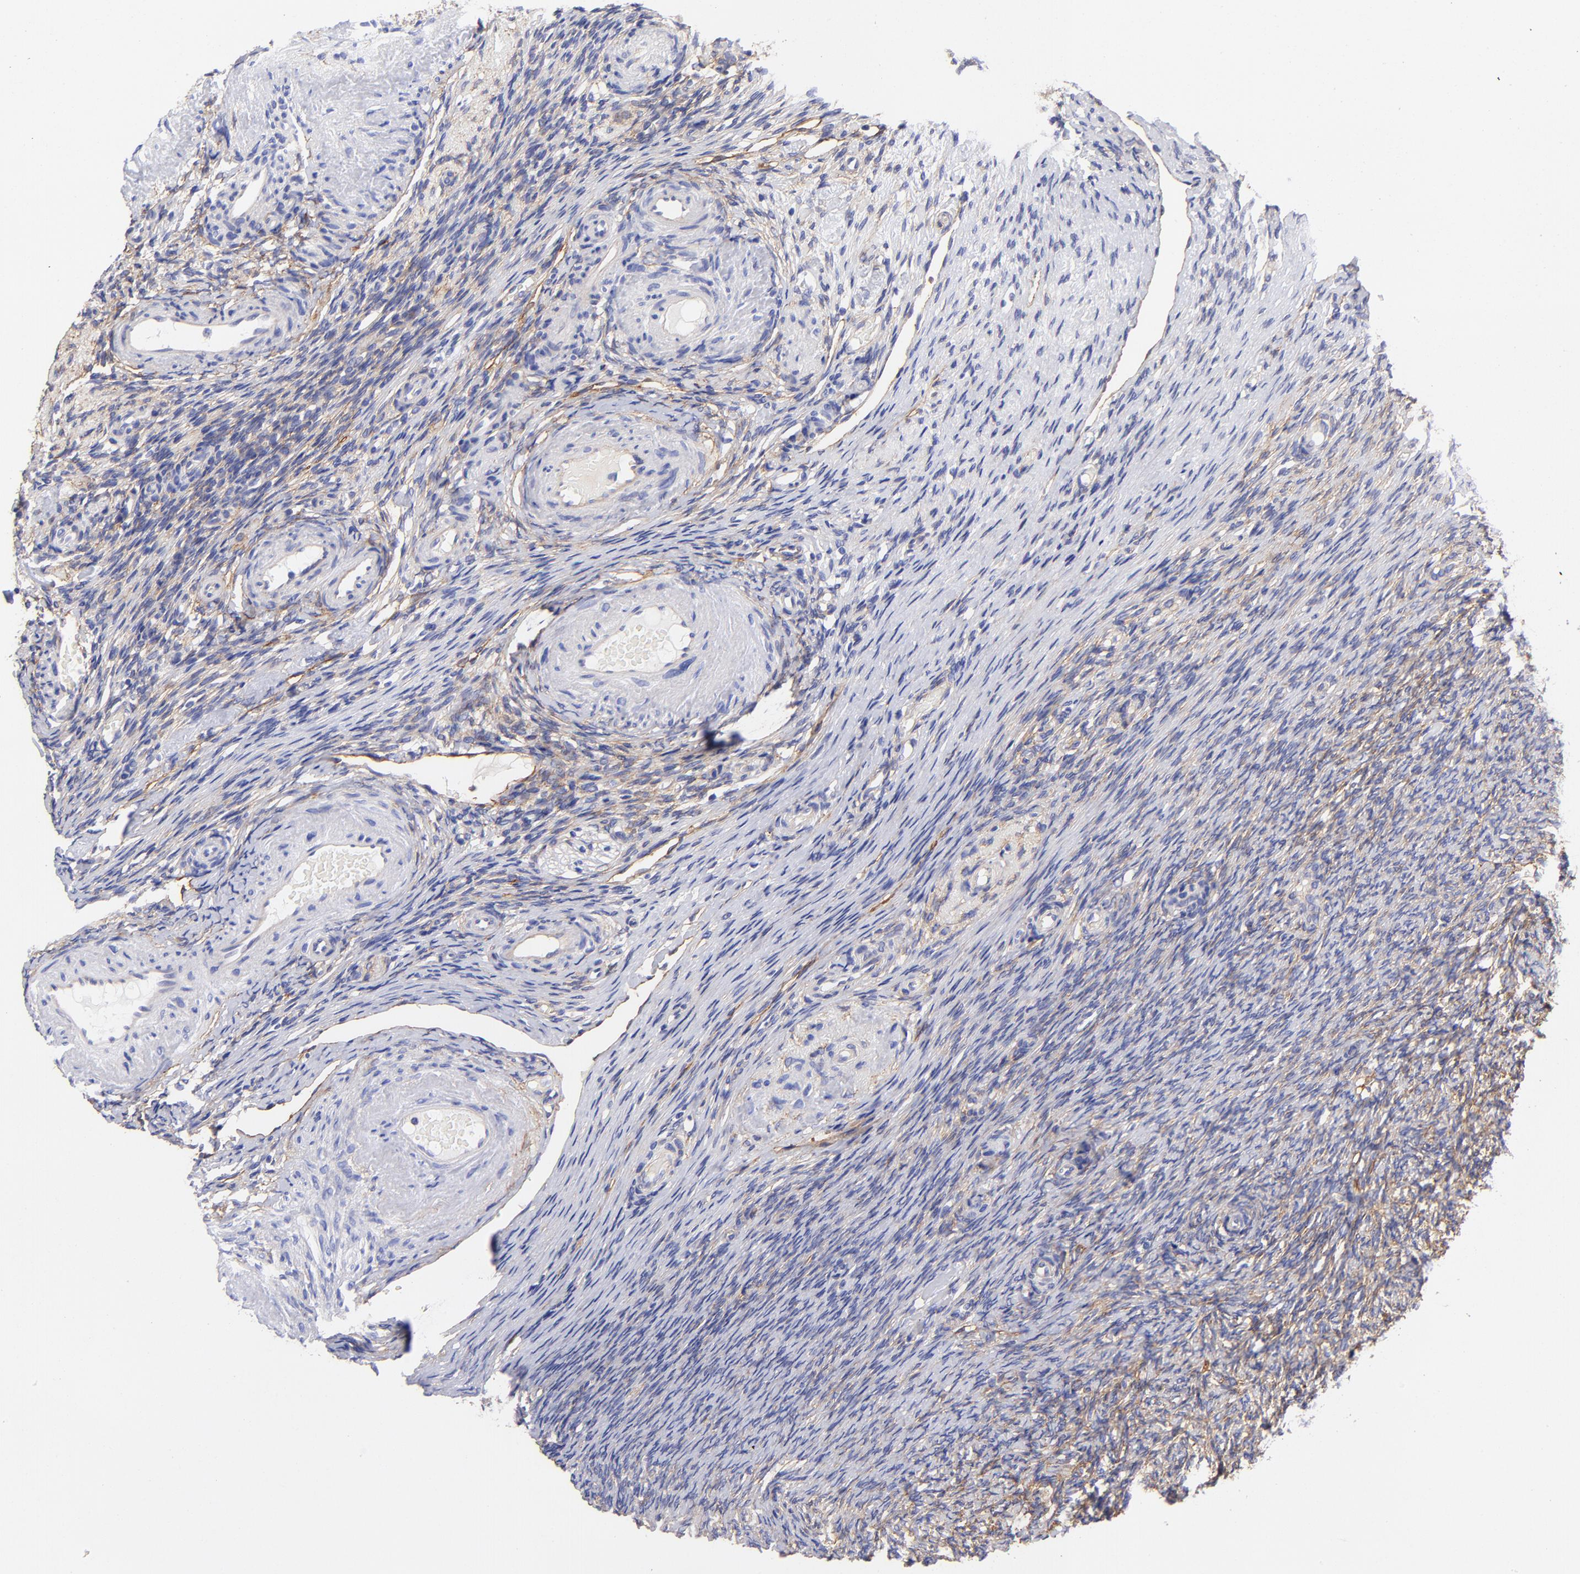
{"staining": {"intensity": "negative", "quantity": "none", "location": "none"}, "tissue": "ovary", "cell_type": "Follicle cells", "image_type": "normal", "snomed": [{"axis": "morphology", "description": "Normal tissue, NOS"}, {"axis": "topography", "description": "Ovary"}], "caption": "DAB immunohistochemical staining of normal human ovary reveals no significant staining in follicle cells.", "gene": "PPFIBP1", "patient": {"sex": "female", "age": 60}}